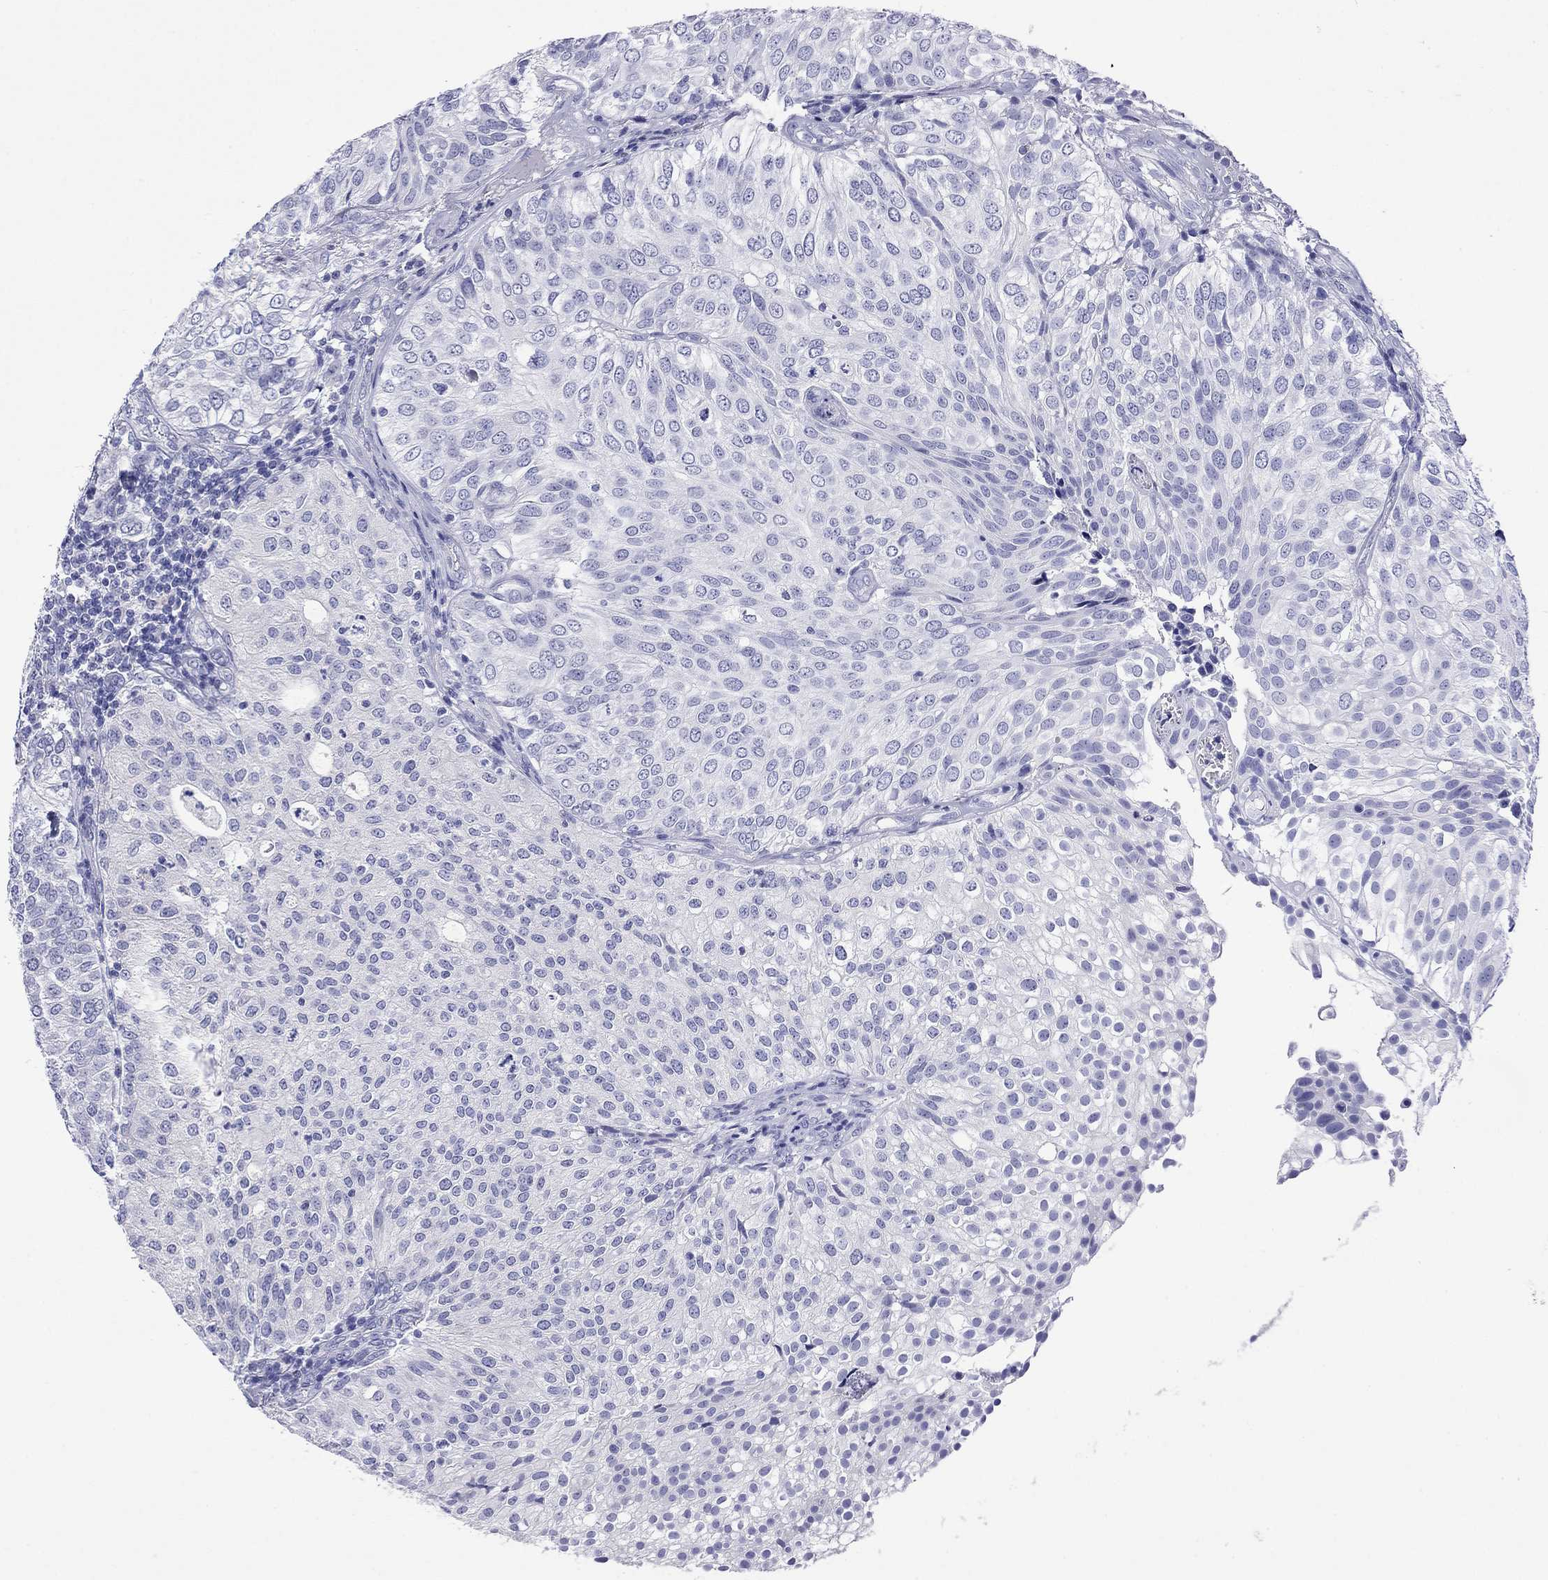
{"staining": {"intensity": "negative", "quantity": "none", "location": "none"}, "tissue": "urothelial cancer", "cell_type": "Tumor cells", "image_type": "cancer", "snomed": [{"axis": "morphology", "description": "Urothelial carcinoma, High grade"}, {"axis": "topography", "description": "Urinary bladder"}], "caption": "High magnification brightfield microscopy of high-grade urothelial carcinoma stained with DAB (3,3'-diaminobenzidine) (brown) and counterstained with hematoxylin (blue): tumor cells show no significant expression.", "gene": "FIGLA", "patient": {"sex": "female", "age": 79}}